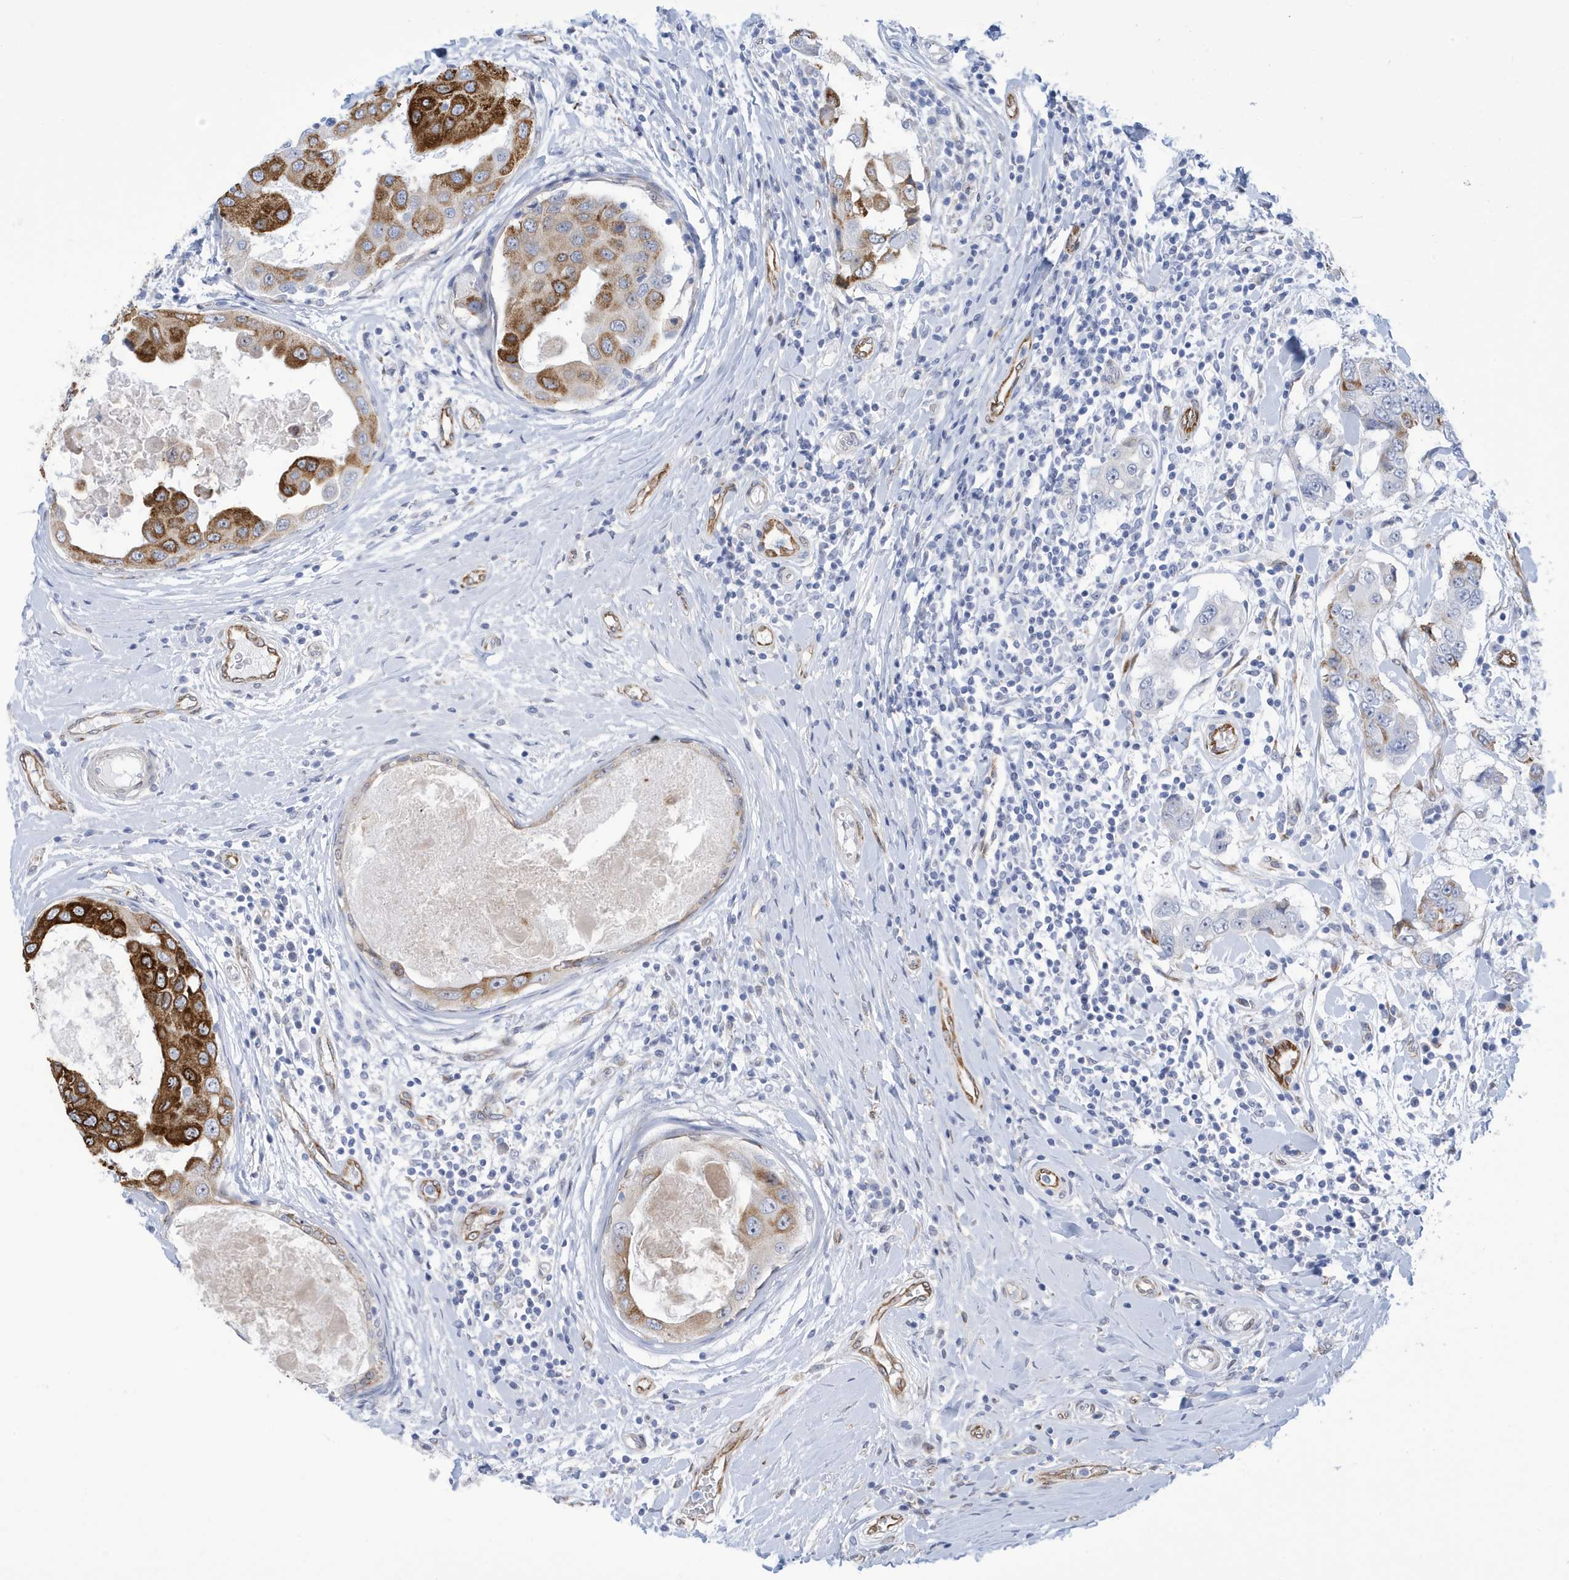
{"staining": {"intensity": "strong", "quantity": "25%-75%", "location": "cytoplasmic/membranous"}, "tissue": "breast cancer", "cell_type": "Tumor cells", "image_type": "cancer", "snomed": [{"axis": "morphology", "description": "Duct carcinoma"}, {"axis": "topography", "description": "Breast"}], "caption": "Infiltrating ductal carcinoma (breast) tissue demonstrates strong cytoplasmic/membranous staining in approximately 25%-75% of tumor cells, visualized by immunohistochemistry.", "gene": "SEMA3F", "patient": {"sex": "female", "age": 27}}